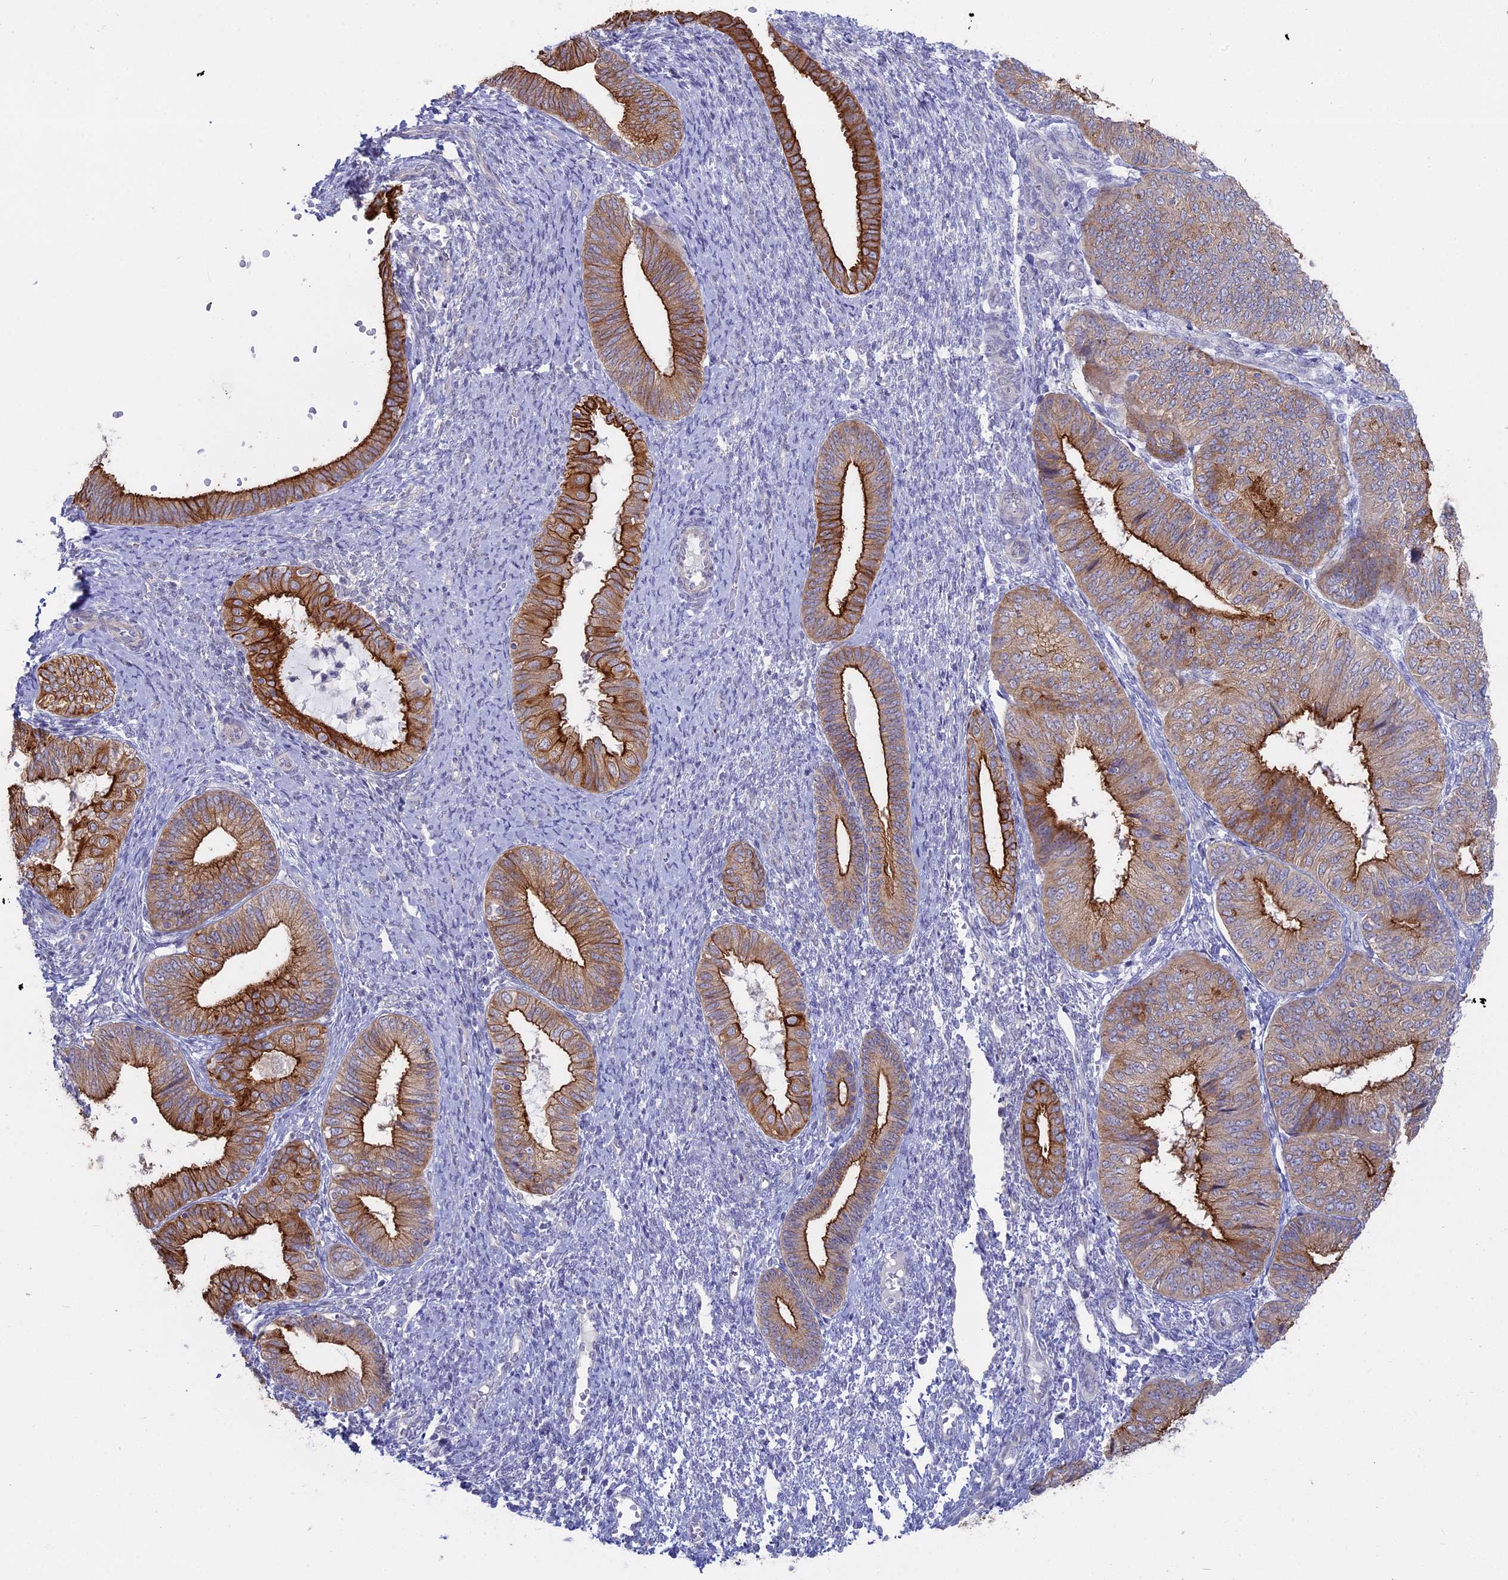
{"staining": {"intensity": "strong", "quantity": "25%-75%", "location": "cytoplasmic/membranous"}, "tissue": "endometrial cancer", "cell_type": "Tumor cells", "image_type": "cancer", "snomed": [{"axis": "morphology", "description": "Adenocarcinoma, NOS"}, {"axis": "topography", "description": "Endometrium"}], "caption": "The image shows staining of endometrial adenocarcinoma, revealing strong cytoplasmic/membranous protein staining (brown color) within tumor cells.", "gene": "MYO5B", "patient": {"sex": "female", "age": 58}}